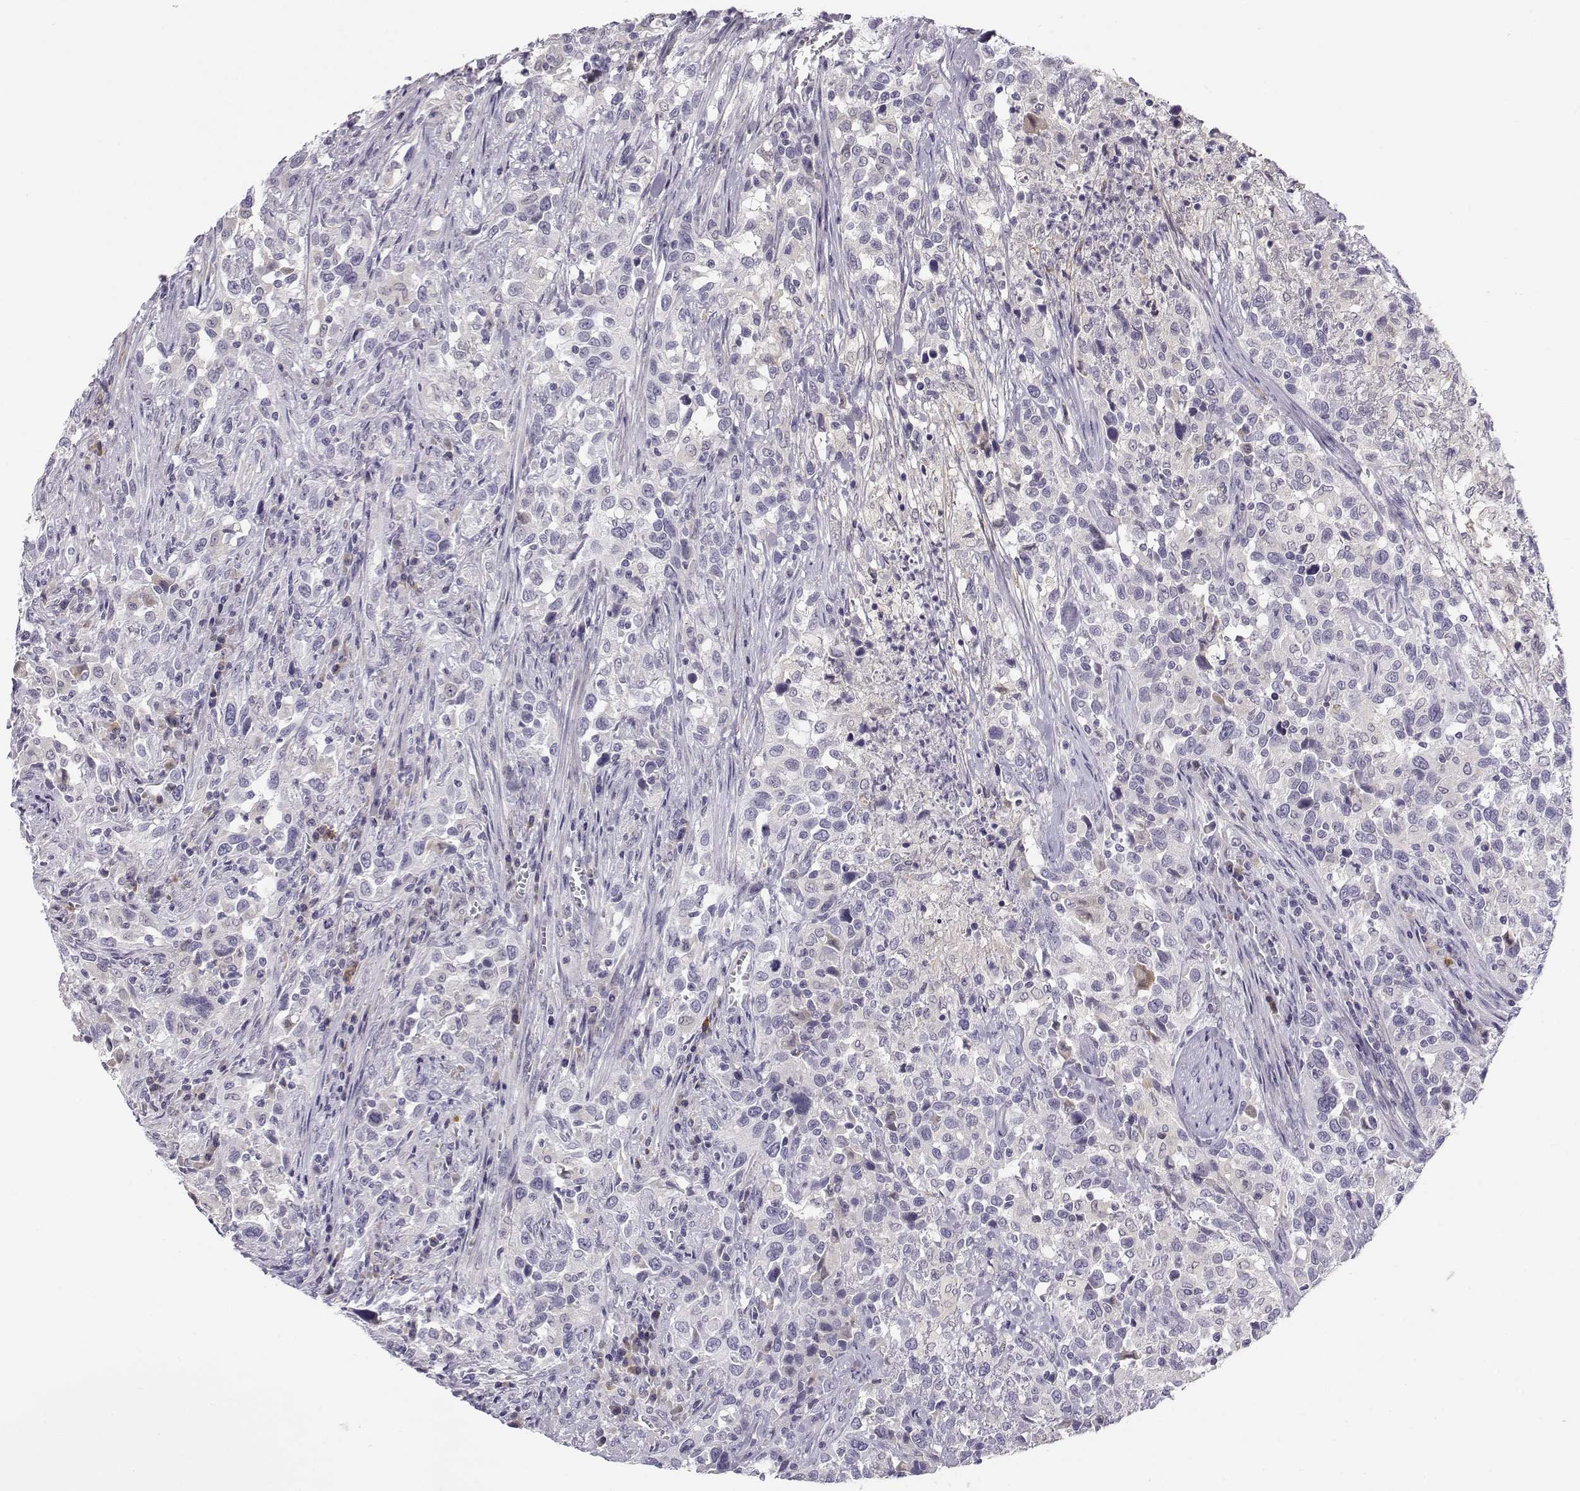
{"staining": {"intensity": "negative", "quantity": "none", "location": "none"}, "tissue": "urothelial cancer", "cell_type": "Tumor cells", "image_type": "cancer", "snomed": [{"axis": "morphology", "description": "Urothelial carcinoma, NOS"}, {"axis": "morphology", "description": "Urothelial carcinoma, High grade"}, {"axis": "topography", "description": "Urinary bladder"}], "caption": "Immunohistochemistry (IHC) image of neoplastic tissue: urothelial cancer stained with DAB demonstrates no significant protein positivity in tumor cells.", "gene": "ACSL6", "patient": {"sex": "female", "age": 64}}